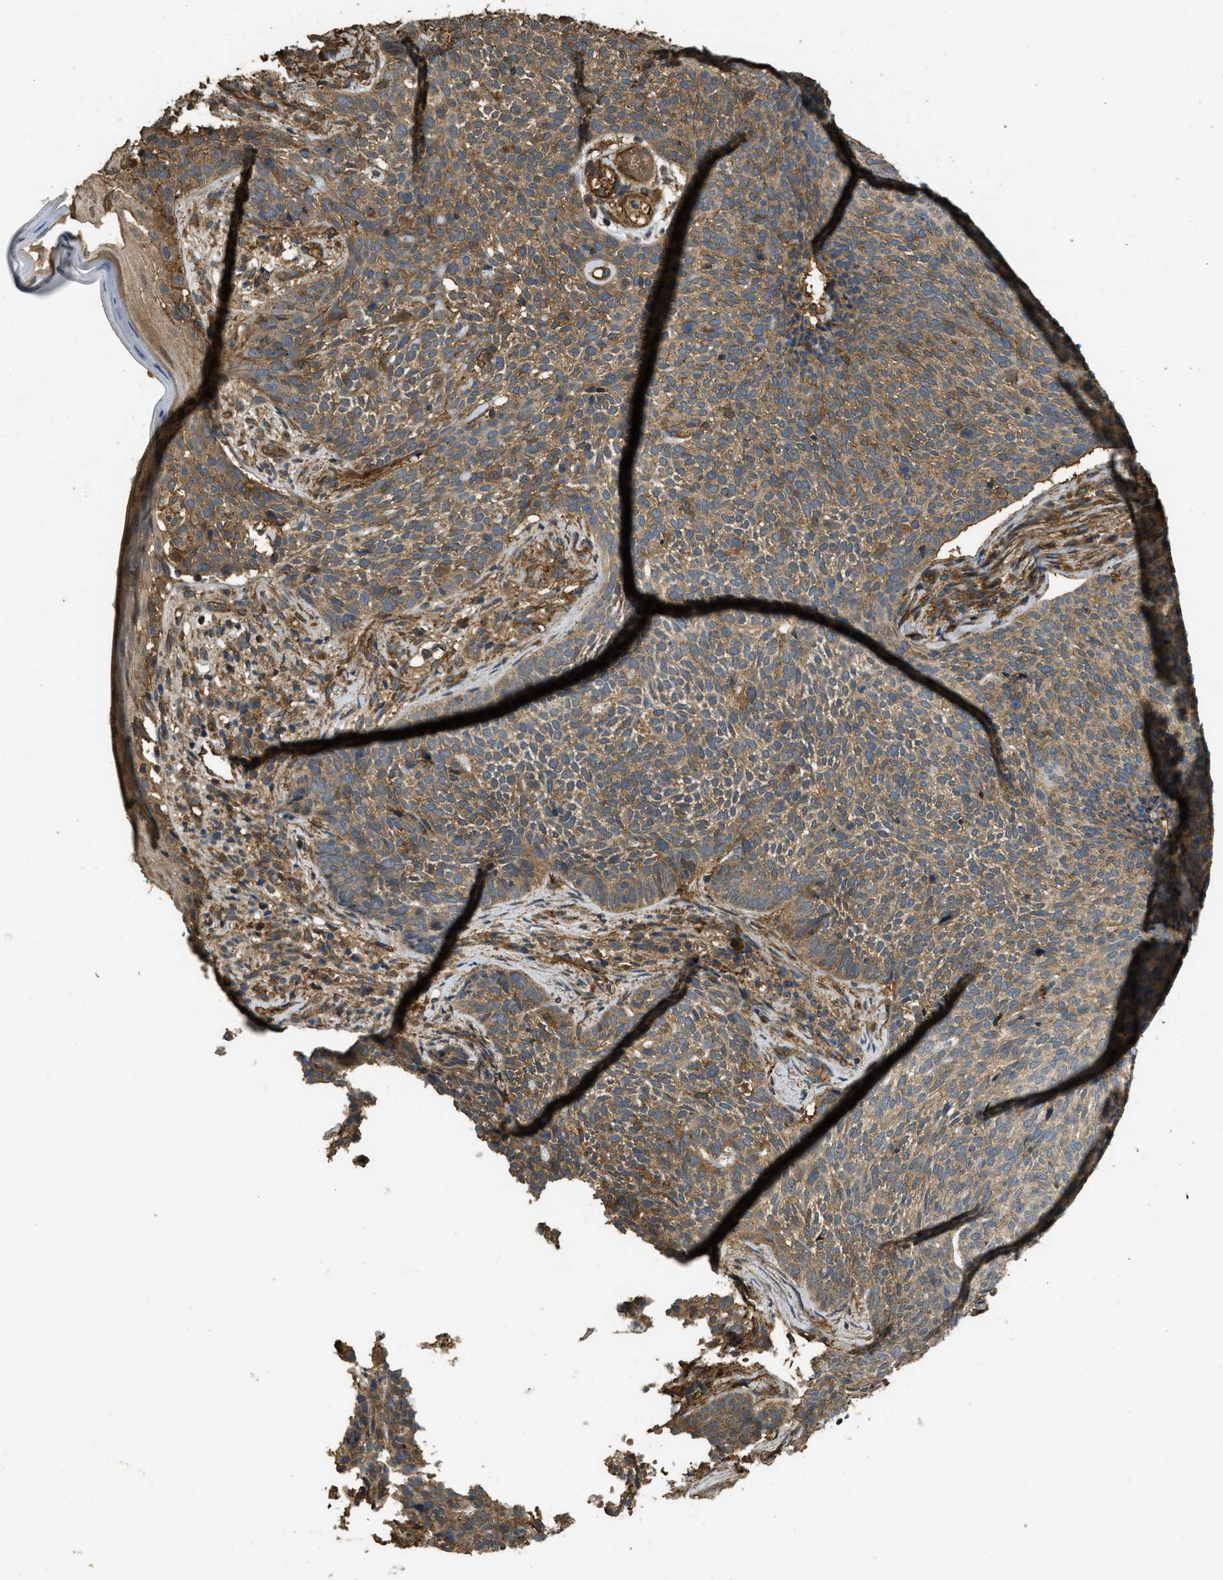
{"staining": {"intensity": "moderate", "quantity": ">75%", "location": "cytoplasmic/membranous"}, "tissue": "skin cancer", "cell_type": "Tumor cells", "image_type": "cancer", "snomed": [{"axis": "morphology", "description": "Basal cell carcinoma"}, {"axis": "topography", "description": "Skin"}], "caption": "Brown immunohistochemical staining in human basal cell carcinoma (skin) shows moderate cytoplasmic/membranous expression in approximately >75% of tumor cells.", "gene": "CD276", "patient": {"sex": "female", "age": 84}}